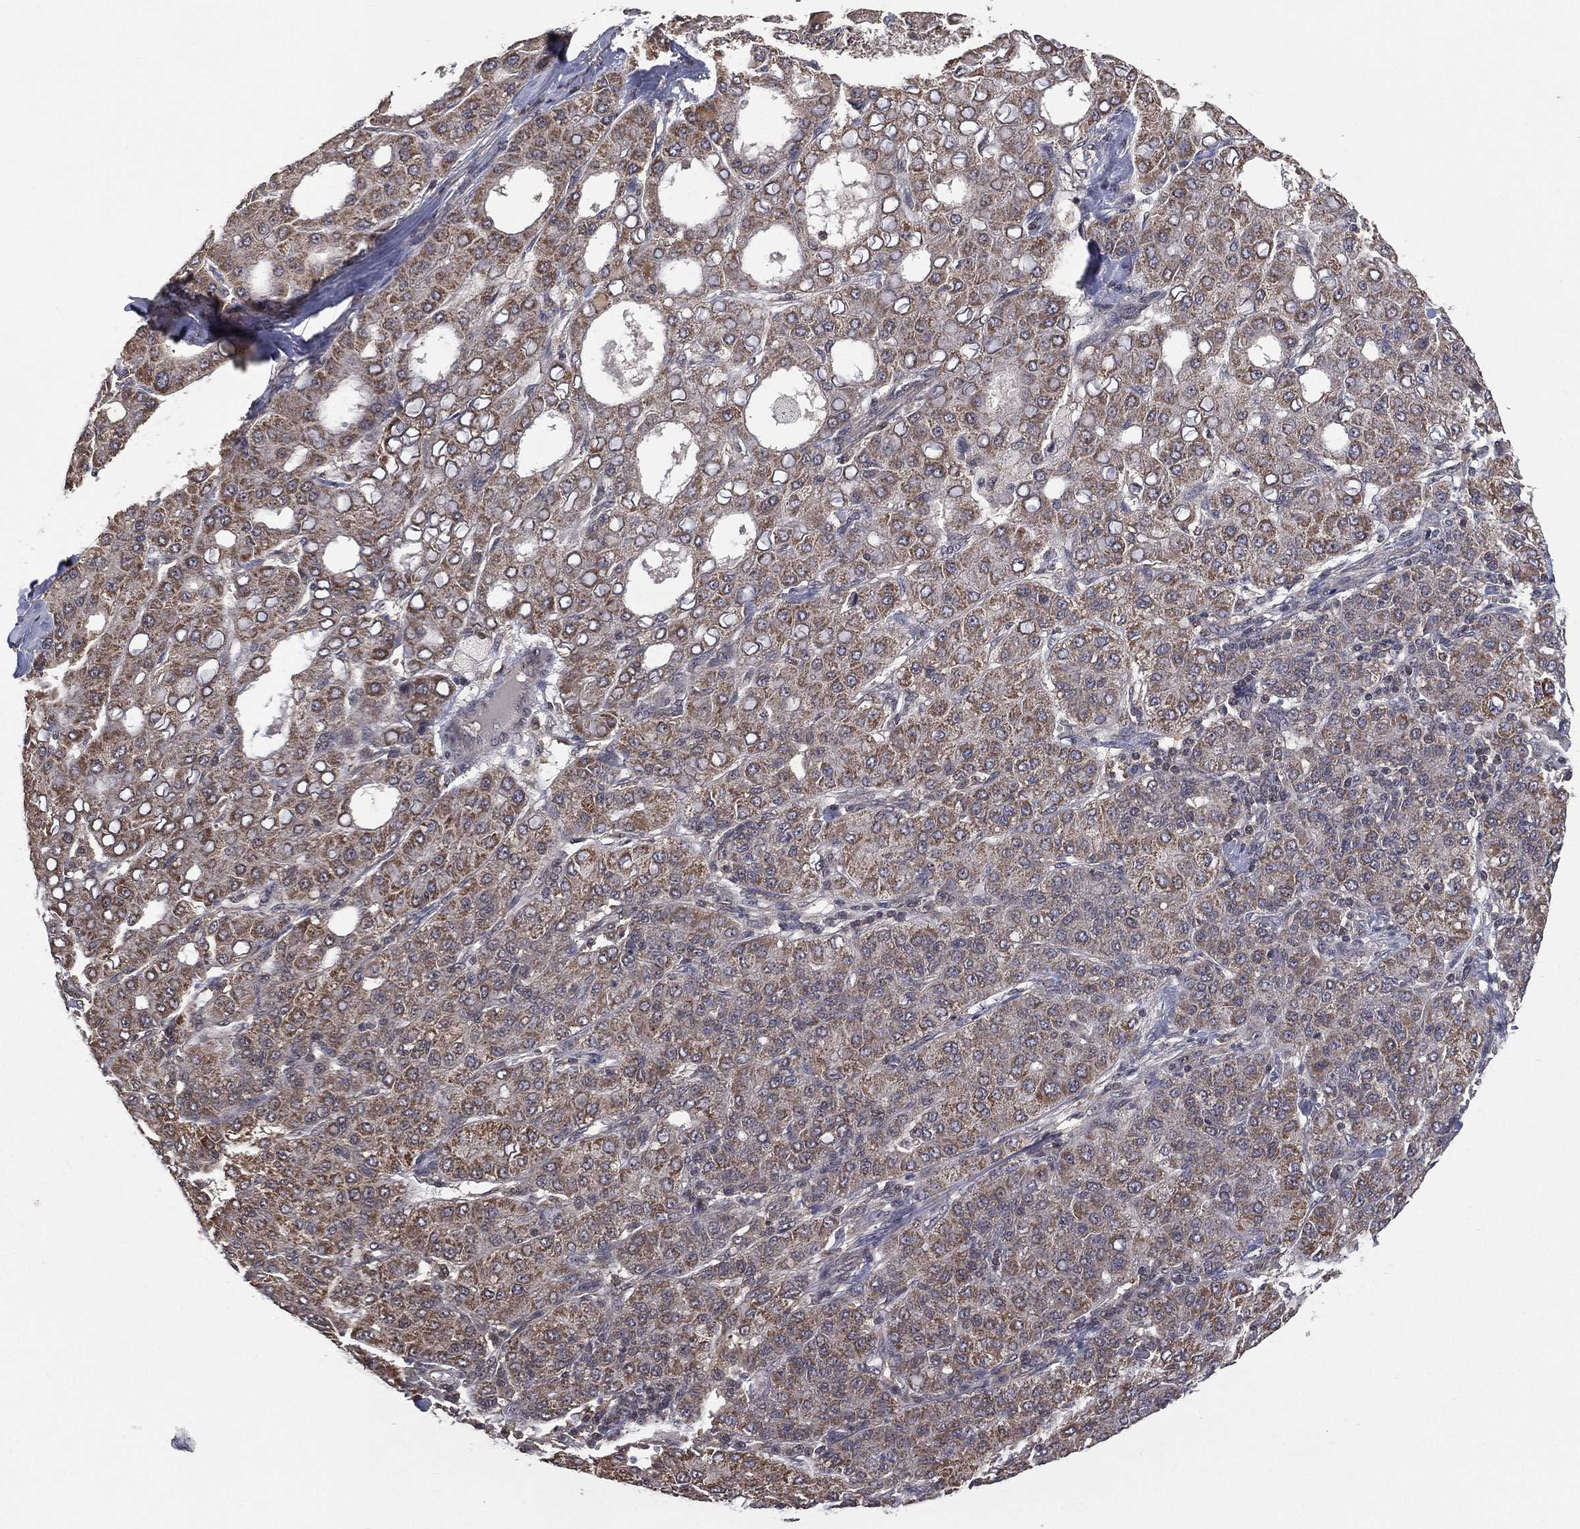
{"staining": {"intensity": "weak", "quantity": "25%-75%", "location": "cytoplasmic/membranous"}, "tissue": "liver cancer", "cell_type": "Tumor cells", "image_type": "cancer", "snomed": [{"axis": "morphology", "description": "Carcinoma, Hepatocellular, NOS"}, {"axis": "topography", "description": "Liver"}], "caption": "DAB immunohistochemical staining of hepatocellular carcinoma (liver) demonstrates weak cytoplasmic/membranous protein staining in about 25%-75% of tumor cells.", "gene": "NELFCD", "patient": {"sex": "male", "age": 65}}